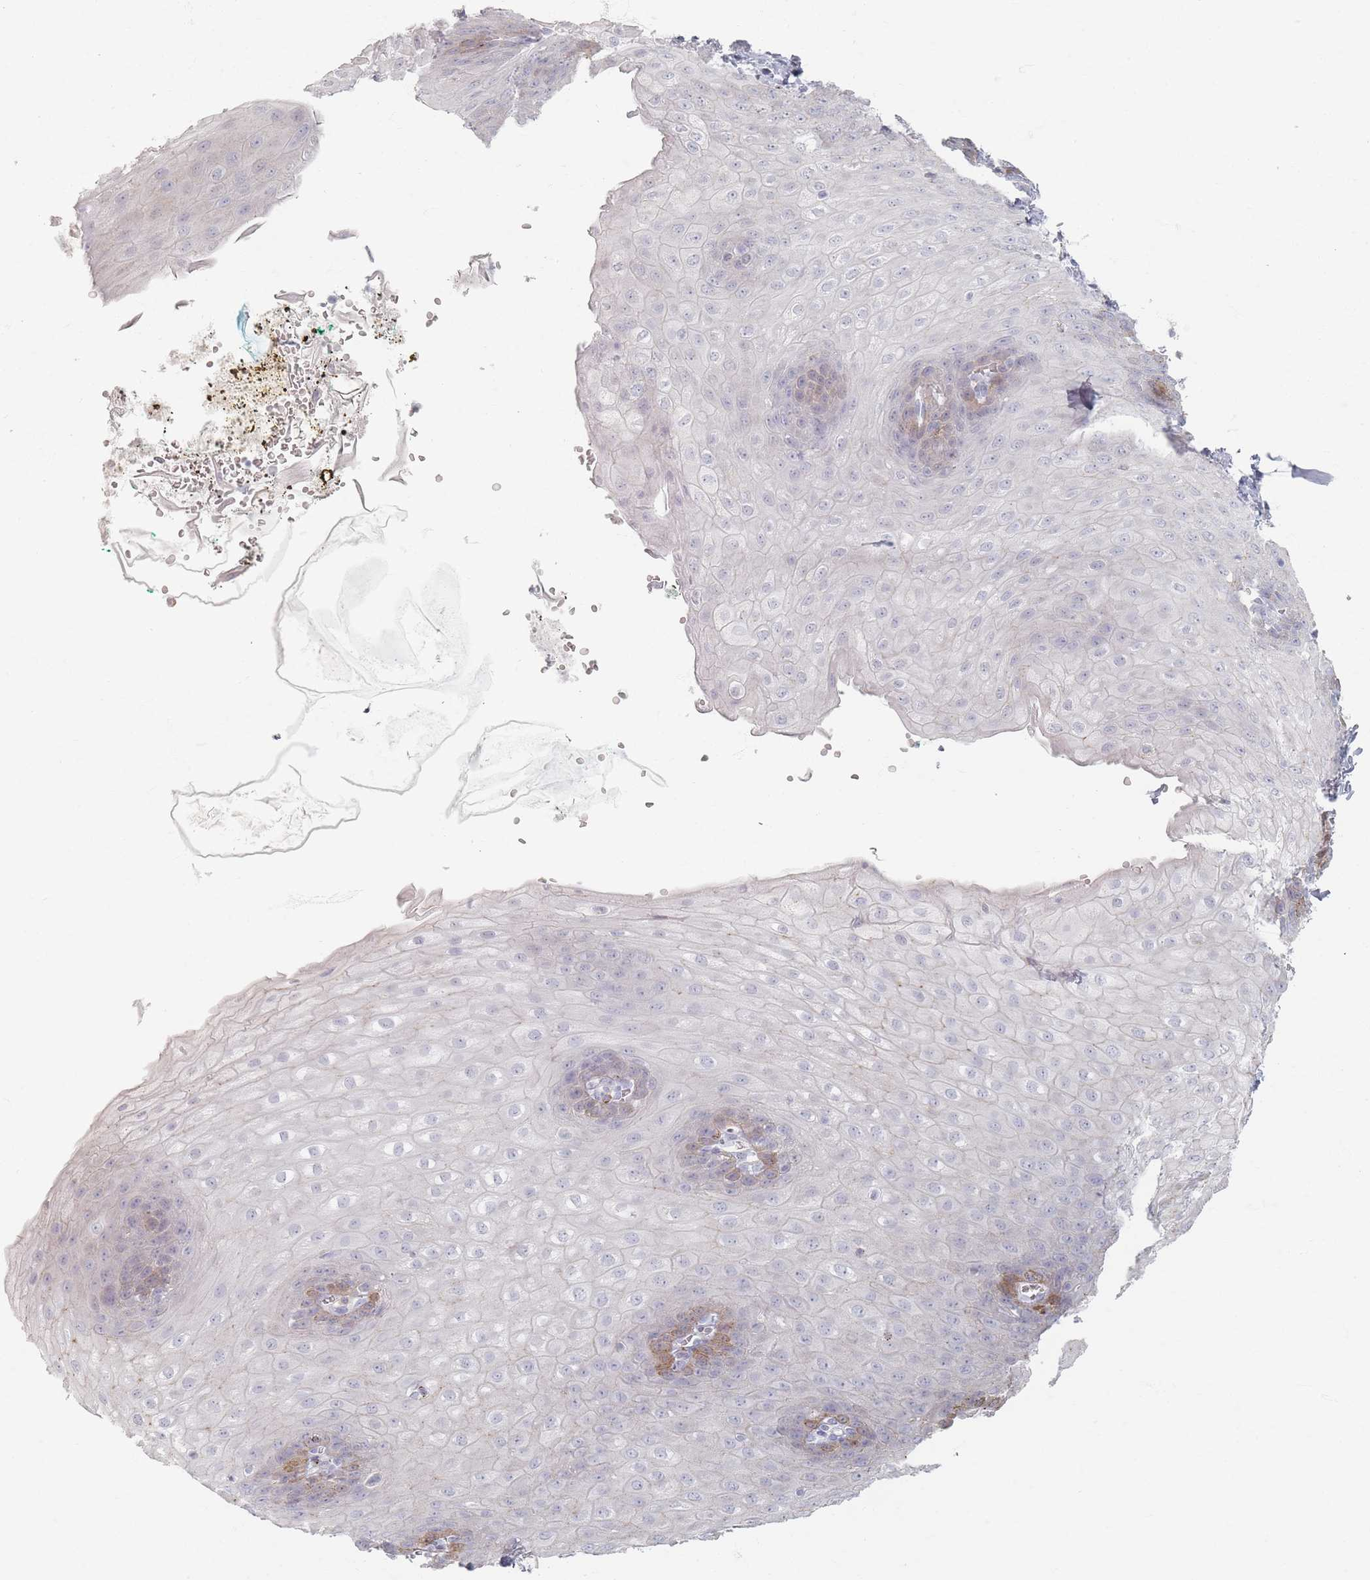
{"staining": {"intensity": "strong", "quantity": "<25%", "location": "cytoplasmic/membranous,nuclear"}, "tissue": "esophagus", "cell_type": "Squamous epithelial cells", "image_type": "normal", "snomed": [{"axis": "morphology", "description": "Normal tissue, NOS"}, {"axis": "topography", "description": "Esophagus"}], "caption": "IHC micrograph of benign esophagus: human esophagus stained using IHC reveals medium levels of strong protein expression localized specifically in the cytoplasmic/membranous,nuclear of squamous epithelial cells, appearing as a cytoplasmic/membranous,nuclear brown color.", "gene": "ENSG00000251357", "patient": {"sex": "male", "age": 71}}